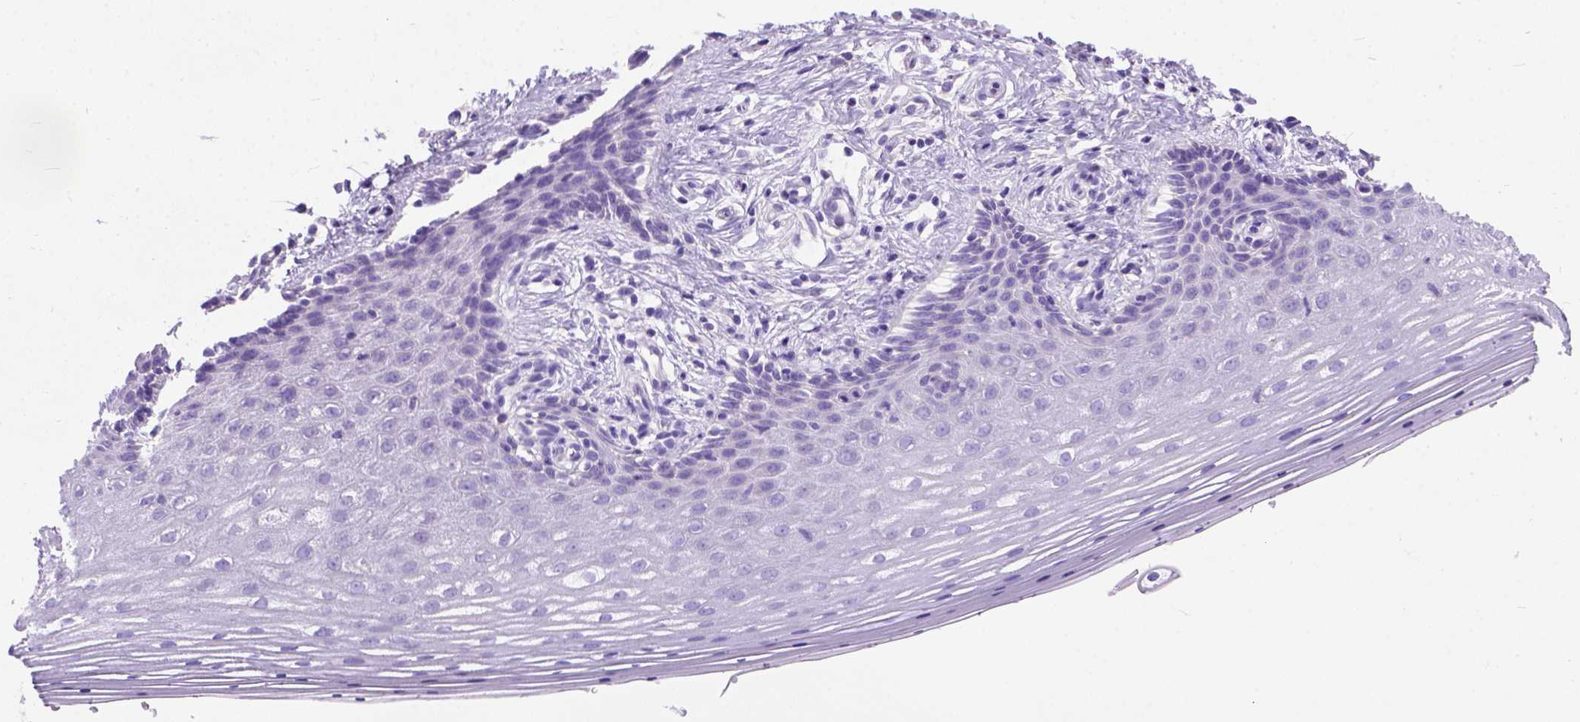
{"staining": {"intensity": "negative", "quantity": "none", "location": "none"}, "tissue": "vagina", "cell_type": "Squamous epithelial cells", "image_type": "normal", "snomed": [{"axis": "morphology", "description": "Normal tissue, NOS"}, {"axis": "topography", "description": "Vagina"}], "caption": "Squamous epithelial cells are negative for protein expression in unremarkable human vagina. (DAB (3,3'-diaminobenzidine) immunohistochemistry, high magnification).", "gene": "ODAD3", "patient": {"sex": "female", "age": 42}}